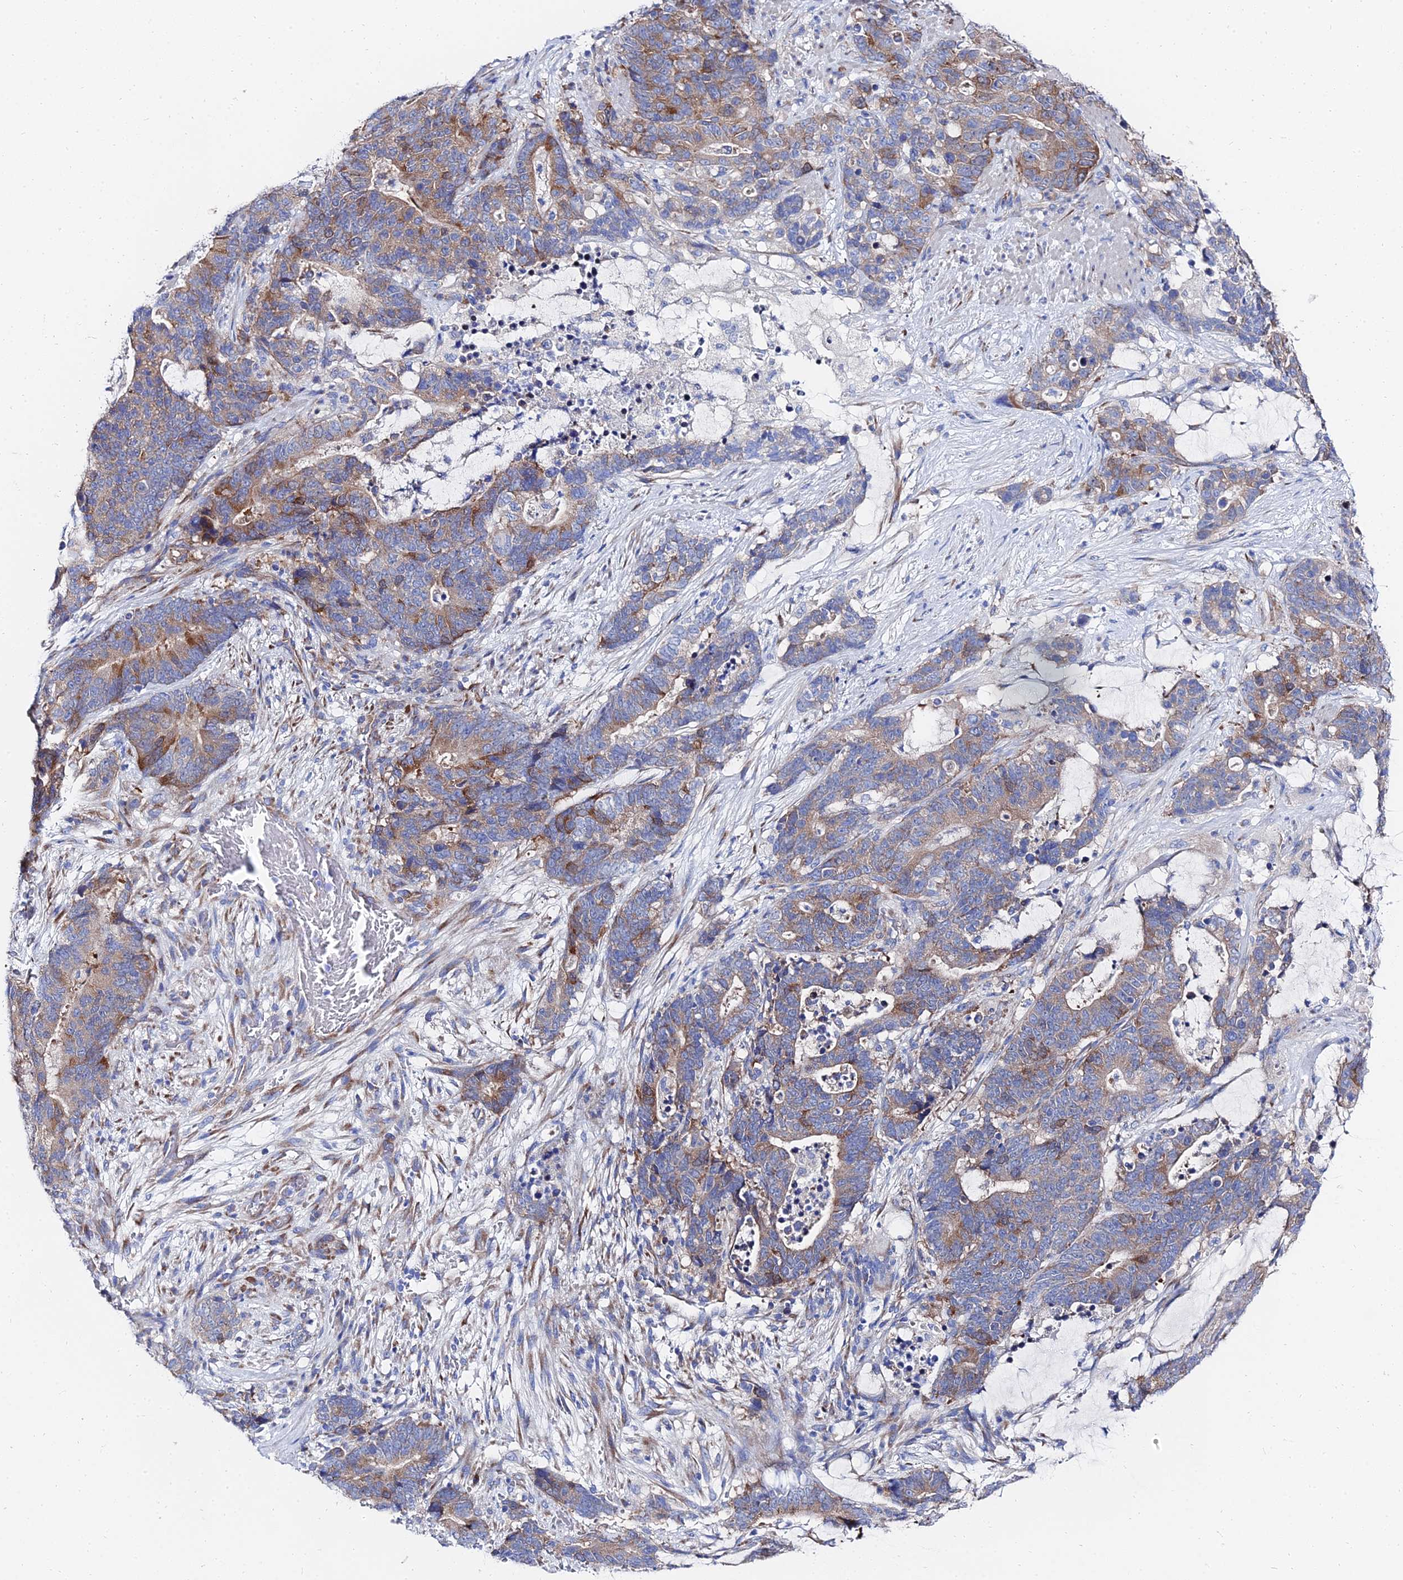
{"staining": {"intensity": "moderate", "quantity": "25%-75%", "location": "cytoplasmic/membranous"}, "tissue": "stomach cancer", "cell_type": "Tumor cells", "image_type": "cancer", "snomed": [{"axis": "morphology", "description": "Adenocarcinoma, NOS"}, {"axis": "topography", "description": "Stomach"}], "caption": "This photomicrograph displays stomach cancer stained with immunohistochemistry (IHC) to label a protein in brown. The cytoplasmic/membranous of tumor cells show moderate positivity for the protein. Nuclei are counter-stained blue.", "gene": "PTTG1", "patient": {"sex": "female", "age": 76}}